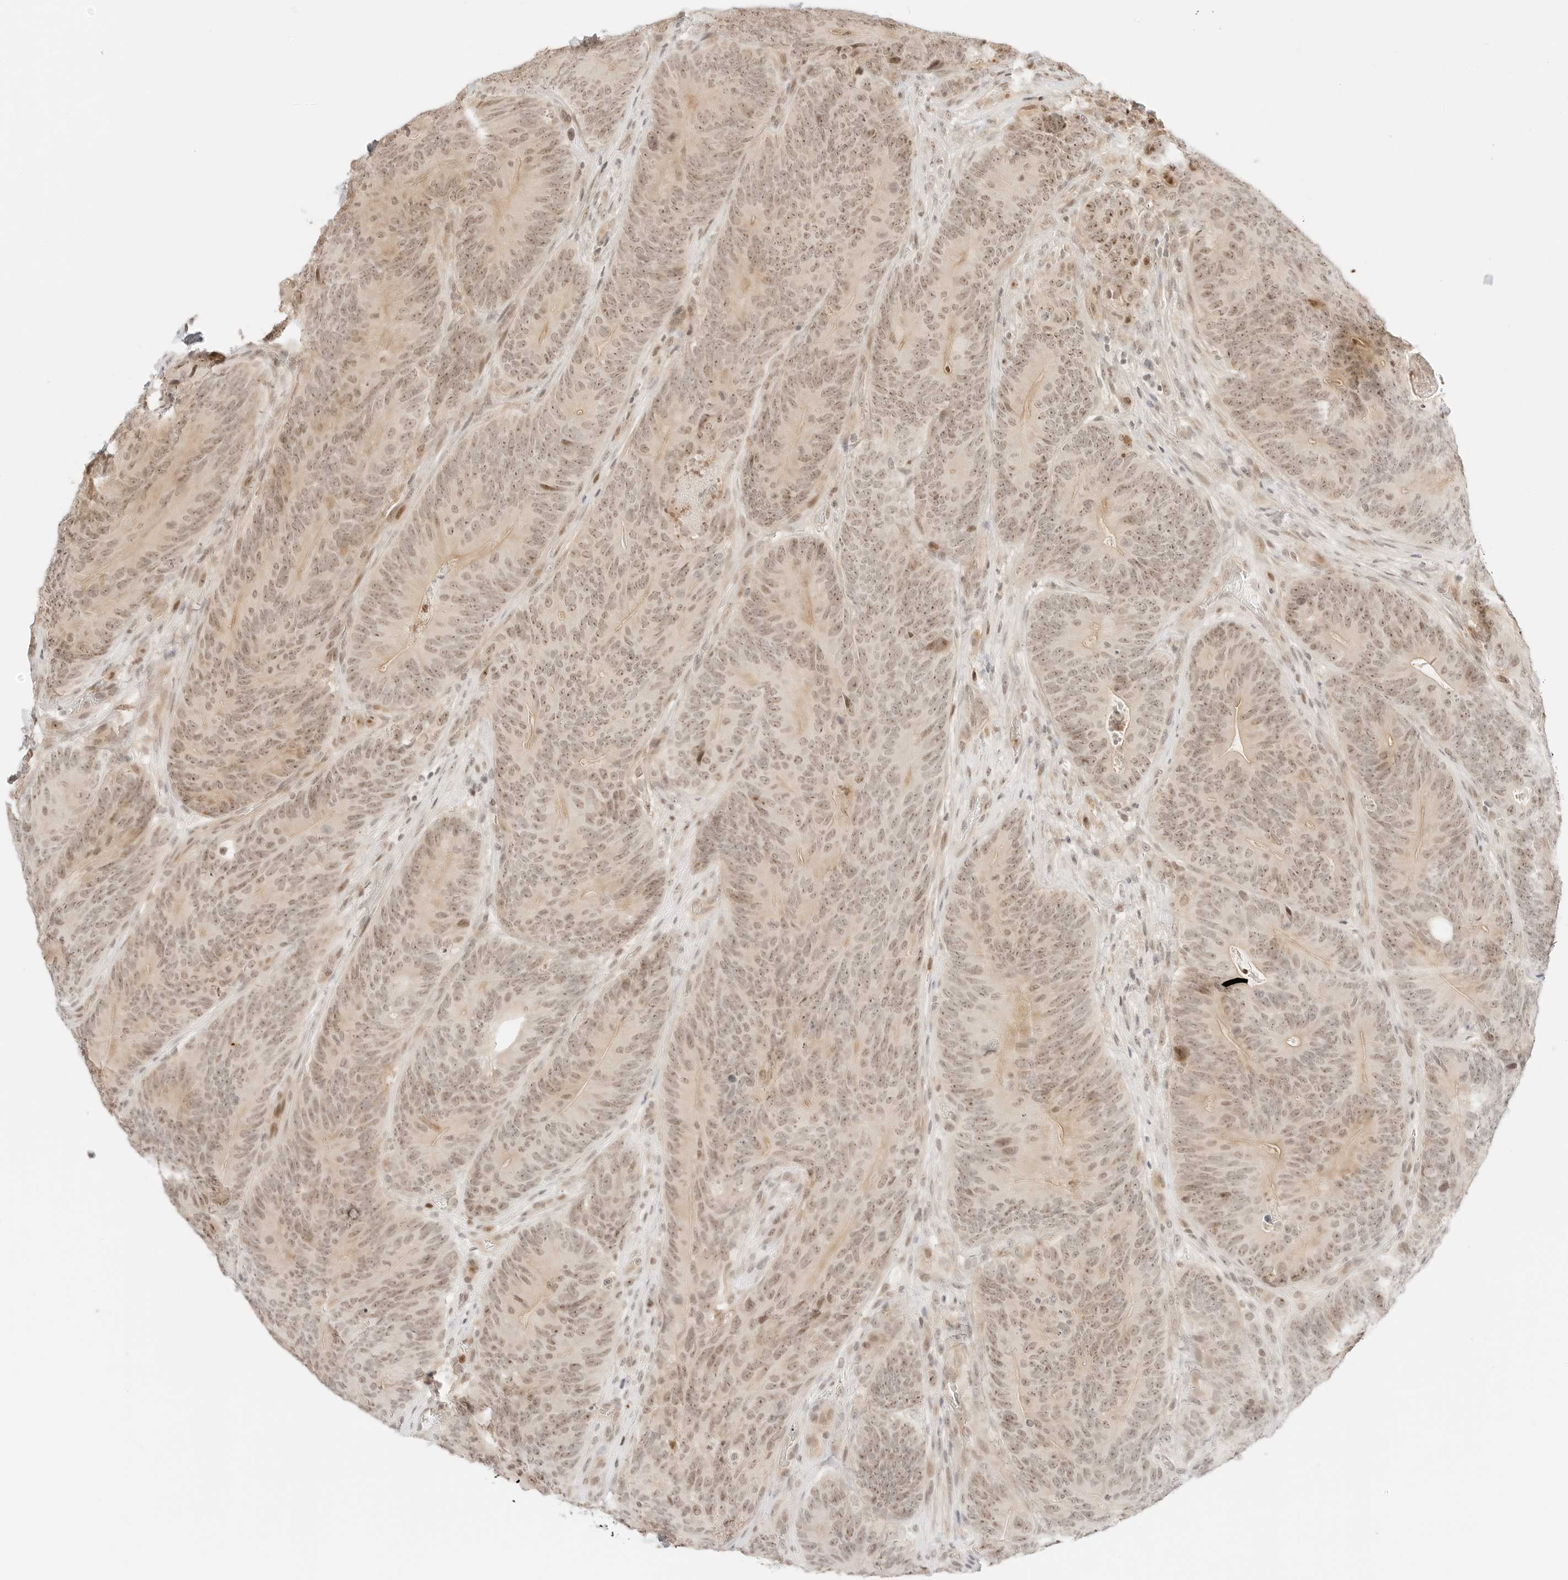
{"staining": {"intensity": "moderate", "quantity": ">75%", "location": "nuclear"}, "tissue": "colorectal cancer", "cell_type": "Tumor cells", "image_type": "cancer", "snomed": [{"axis": "morphology", "description": "Normal tissue, NOS"}, {"axis": "topography", "description": "Colon"}], "caption": "Protein expression analysis of human colorectal cancer reveals moderate nuclear expression in about >75% of tumor cells. The protein is stained brown, and the nuclei are stained in blue (DAB IHC with brightfield microscopy, high magnification).", "gene": "RPS6KL1", "patient": {"sex": "female", "age": 82}}